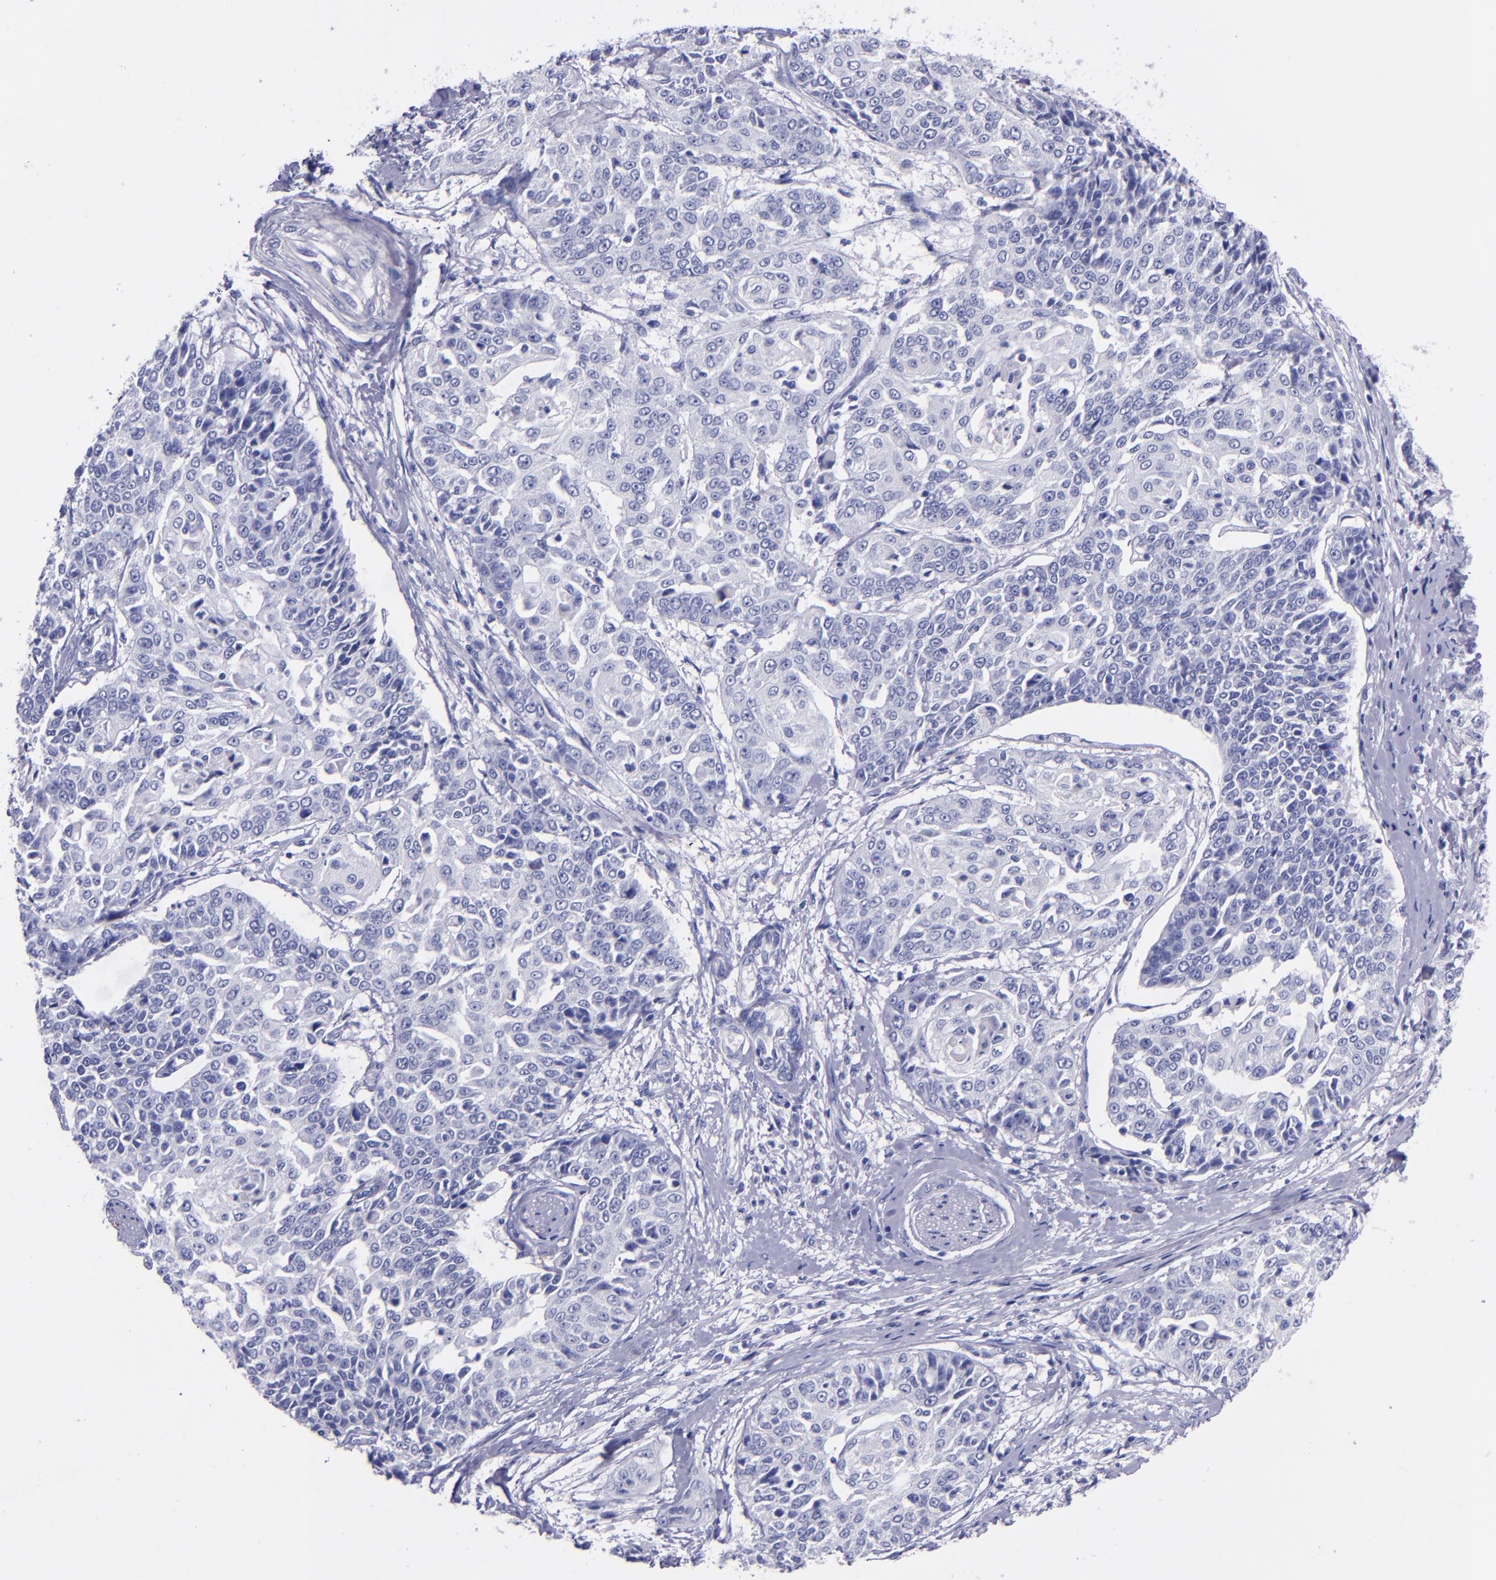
{"staining": {"intensity": "negative", "quantity": "none", "location": "none"}, "tissue": "cervical cancer", "cell_type": "Tumor cells", "image_type": "cancer", "snomed": [{"axis": "morphology", "description": "Squamous cell carcinoma, NOS"}, {"axis": "topography", "description": "Cervix"}], "caption": "There is no significant staining in tumor cells of cervical squamous cell carcinoma.", "gene": "SV2A", "patient": {"sex": "female", "age": 64}}